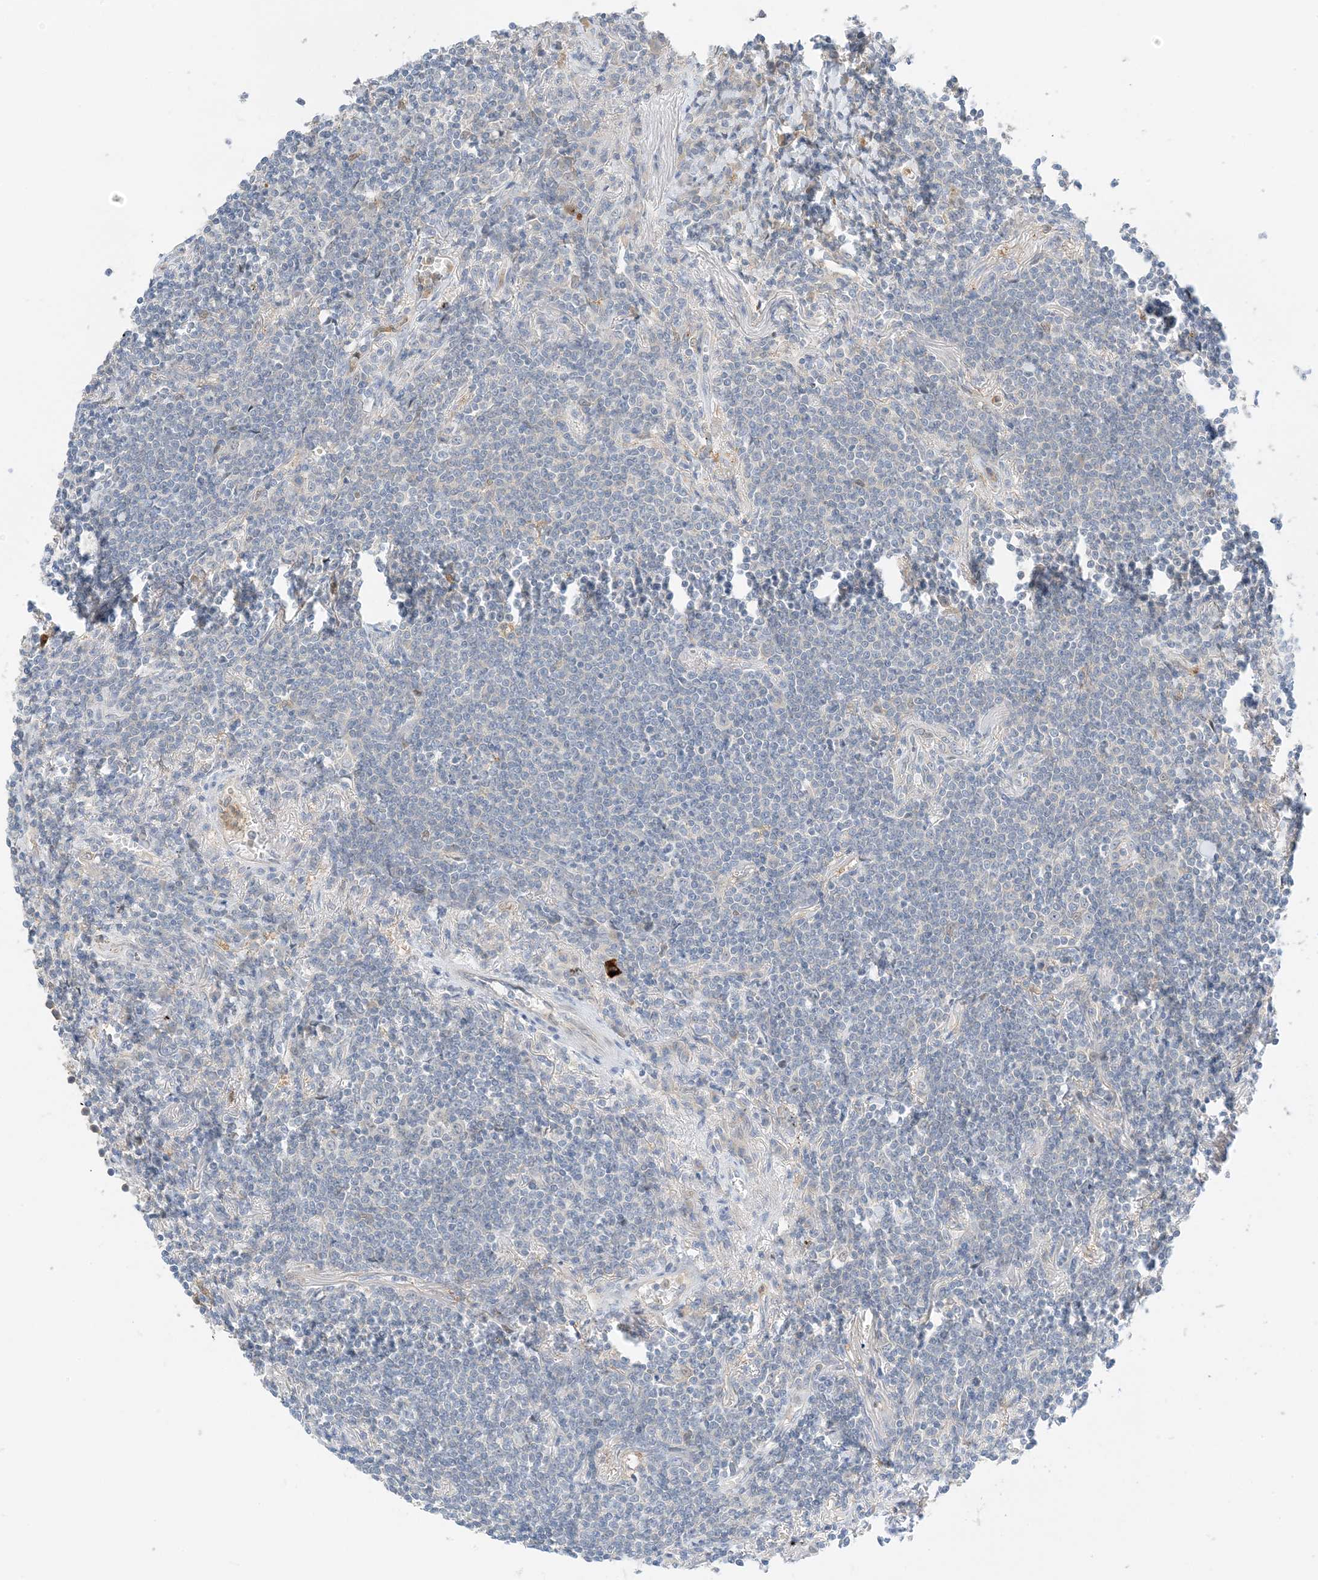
{"staining": {"intensity": "negative", "quantity": "none", "location": "none"}, "tissue": "lymphoma", "cell_type": "Tumor cells", "image_type": "cancer", "snomed": [{"axis": "morphology", "description": "Malignant lymphoma, non-Hodgkin's type, Low grade"}, {"axis": "topography", "description": "Lung"}], "caption": "Low-grade malignant lymphoma, non-Hodgkin's type was stained to show a protein in brown. There is no significant staining in tumor cells.", "gene": "KIFBP", "patient": {"sex": "female", "age": 71}}